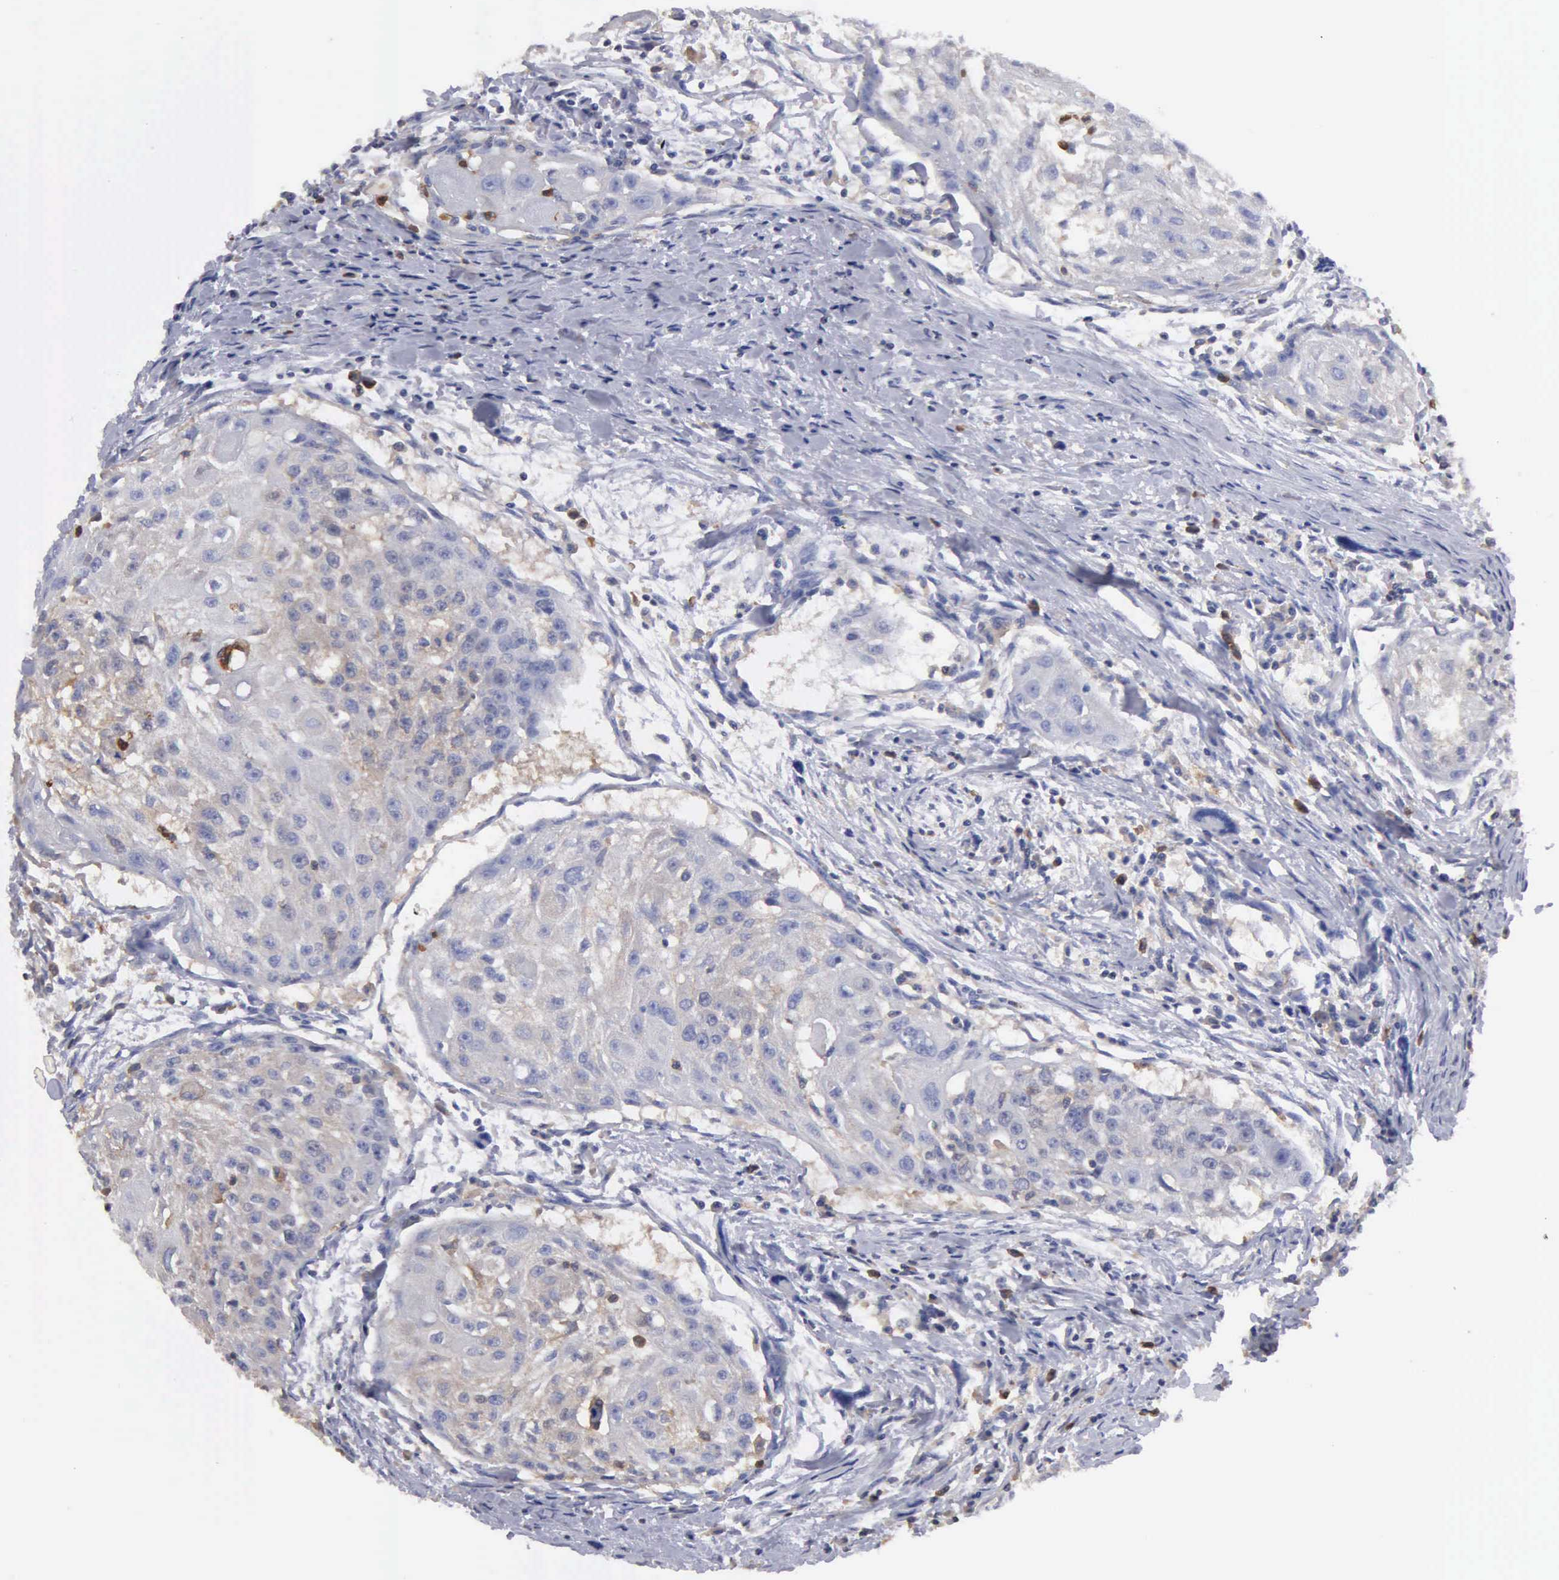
{"staining": {"intensity": "weak", "quantity": "<25%", "location": "cytoplasmic/membranous"}, "tissue": "head and neck cancer", "cell_type": "Tumor cells", "image_type": "cancer", "snomed": [{"axis": "morphology", "description": "Squamous cell carcinoma, NOS"}, {"axis": "topography", "description": "Head-Neck"}], "caption": "A high-resolution photomicrograph shows immunohistochemistry (IHC) staining of squamous cell carcinoma (head and neck), which demonstrates no significant expression in tumor cells. The staining was performed using DAB (3,3'-diaminobenzidine) to visualize the protein expression in brown, while the nuclei were stained in blue with hematoxylin (Magnification: 20x).", "gene": "G6PD", "patient": {"sex": "male", "age": 64}}